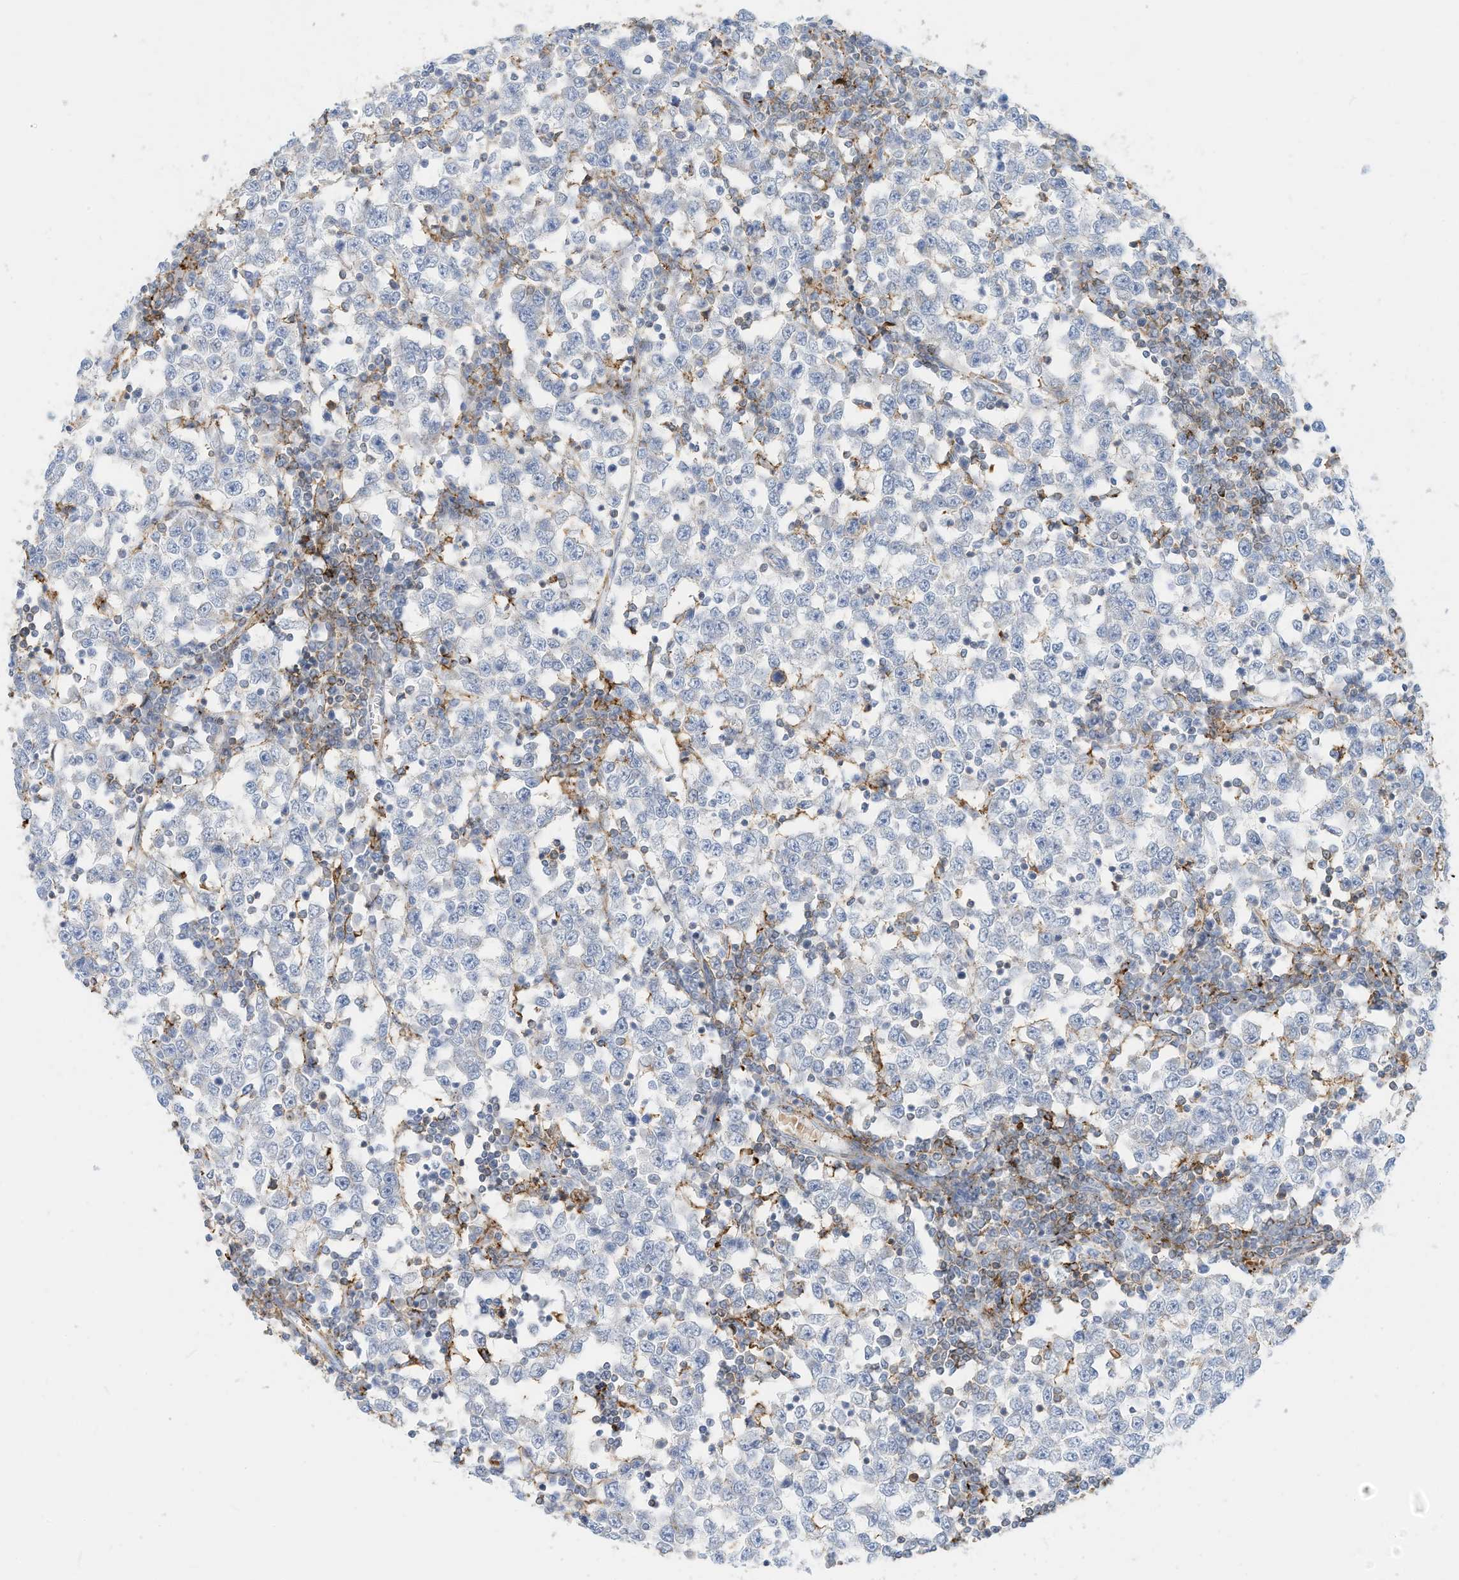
{"staining": {"intensity": "negative", "quantity": "none", "location": "none"}, "tissue": "testis cancer", "cell_type": "Tumor cells", "image_type": "cancer", "snomed": [{"axis": "morphology", "description": "Seminoma, NOS"}, {"axis": "topography", "description": "Testis"}], "caption": "Tumor cells show no significant expression in seminoma (testis).", "gene": "TXNDC9", "patient": {"sex": "male", "age": 65}}